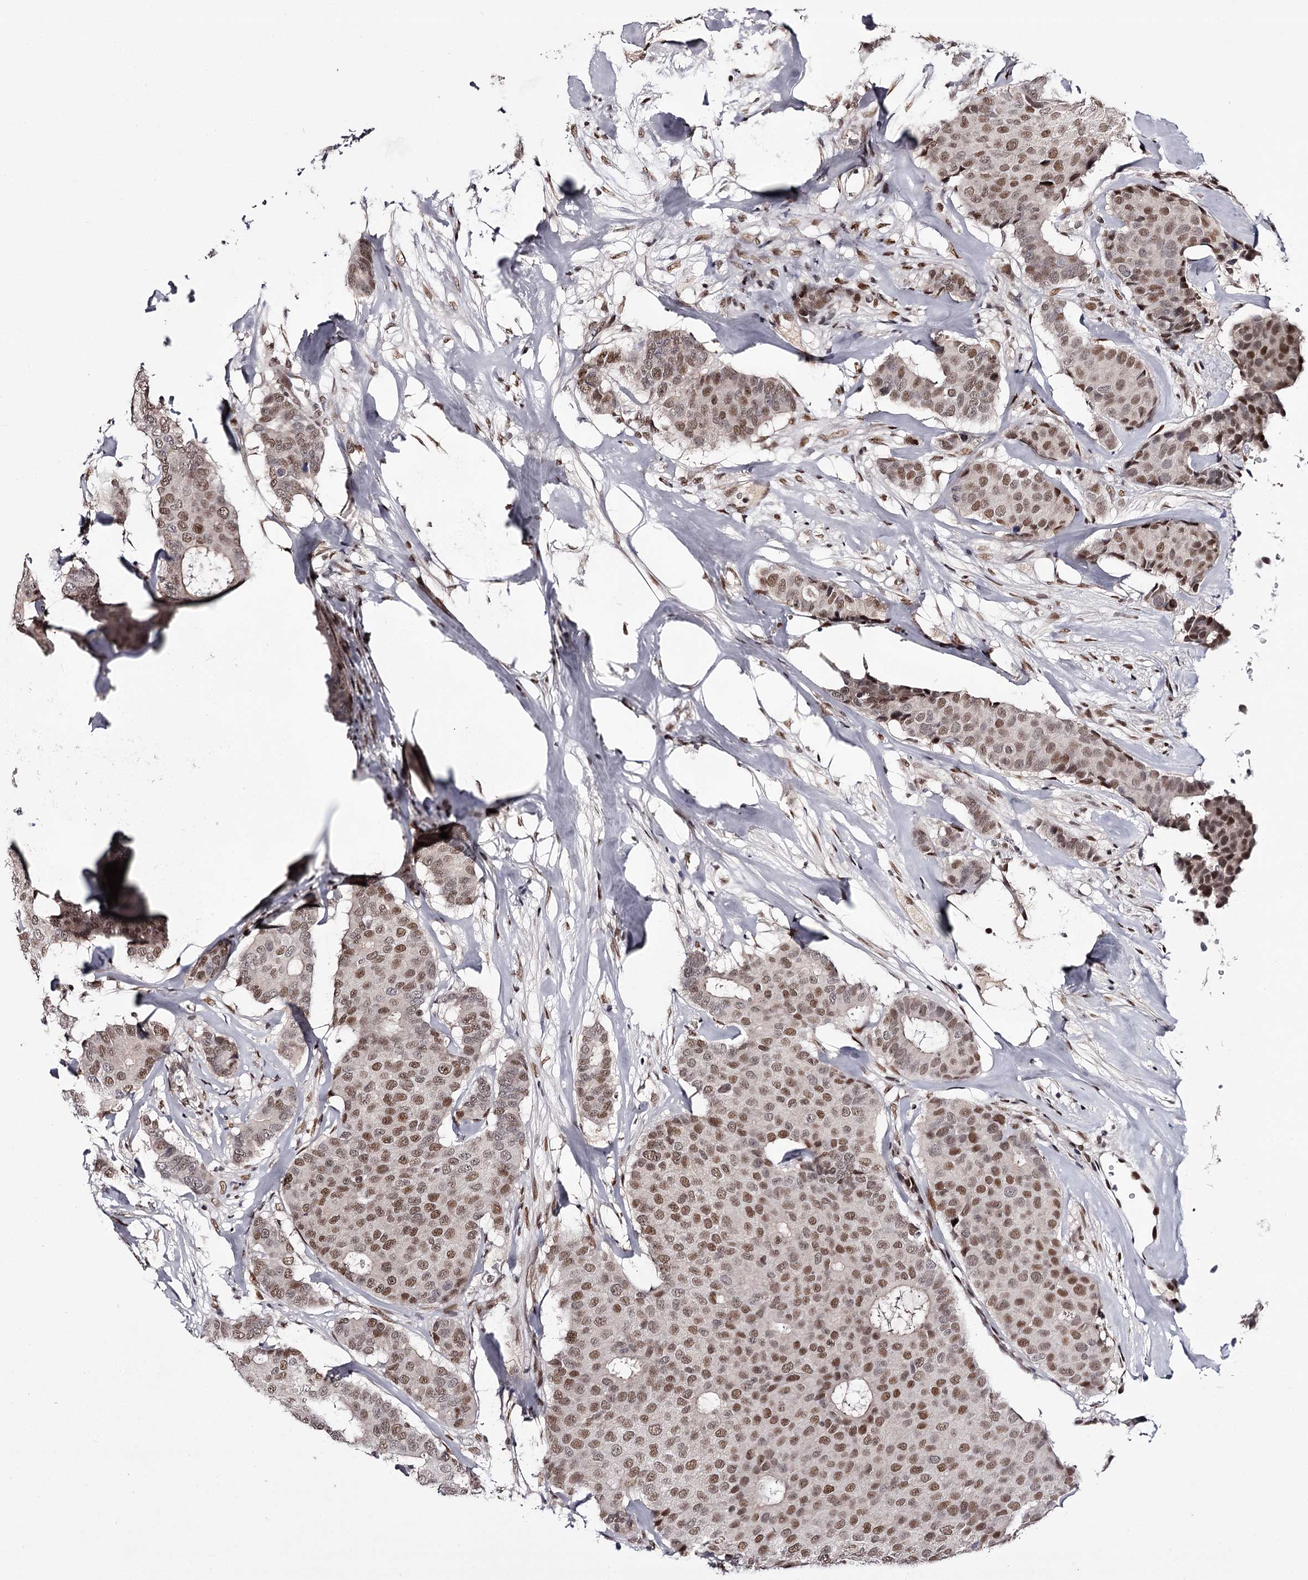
{"staining": {"intensity": "moderate", "quantity": ">75%", "location": "nuclear"}, "tissue": "breast cancer", "cell_type": "Tumor cells", "image_type": "cancer", "snomed": [{"axis": "morphology", "description": "Duct carcinoma"}, {"axis": "topography", "description": "Breast"}], "caption": "Protein staining exhibits moderate nuclear staining in approximately >75% of tumor cells in breast cancer.", "gene": "TTC33", "patient": {"sex": "female", "age": 75}}